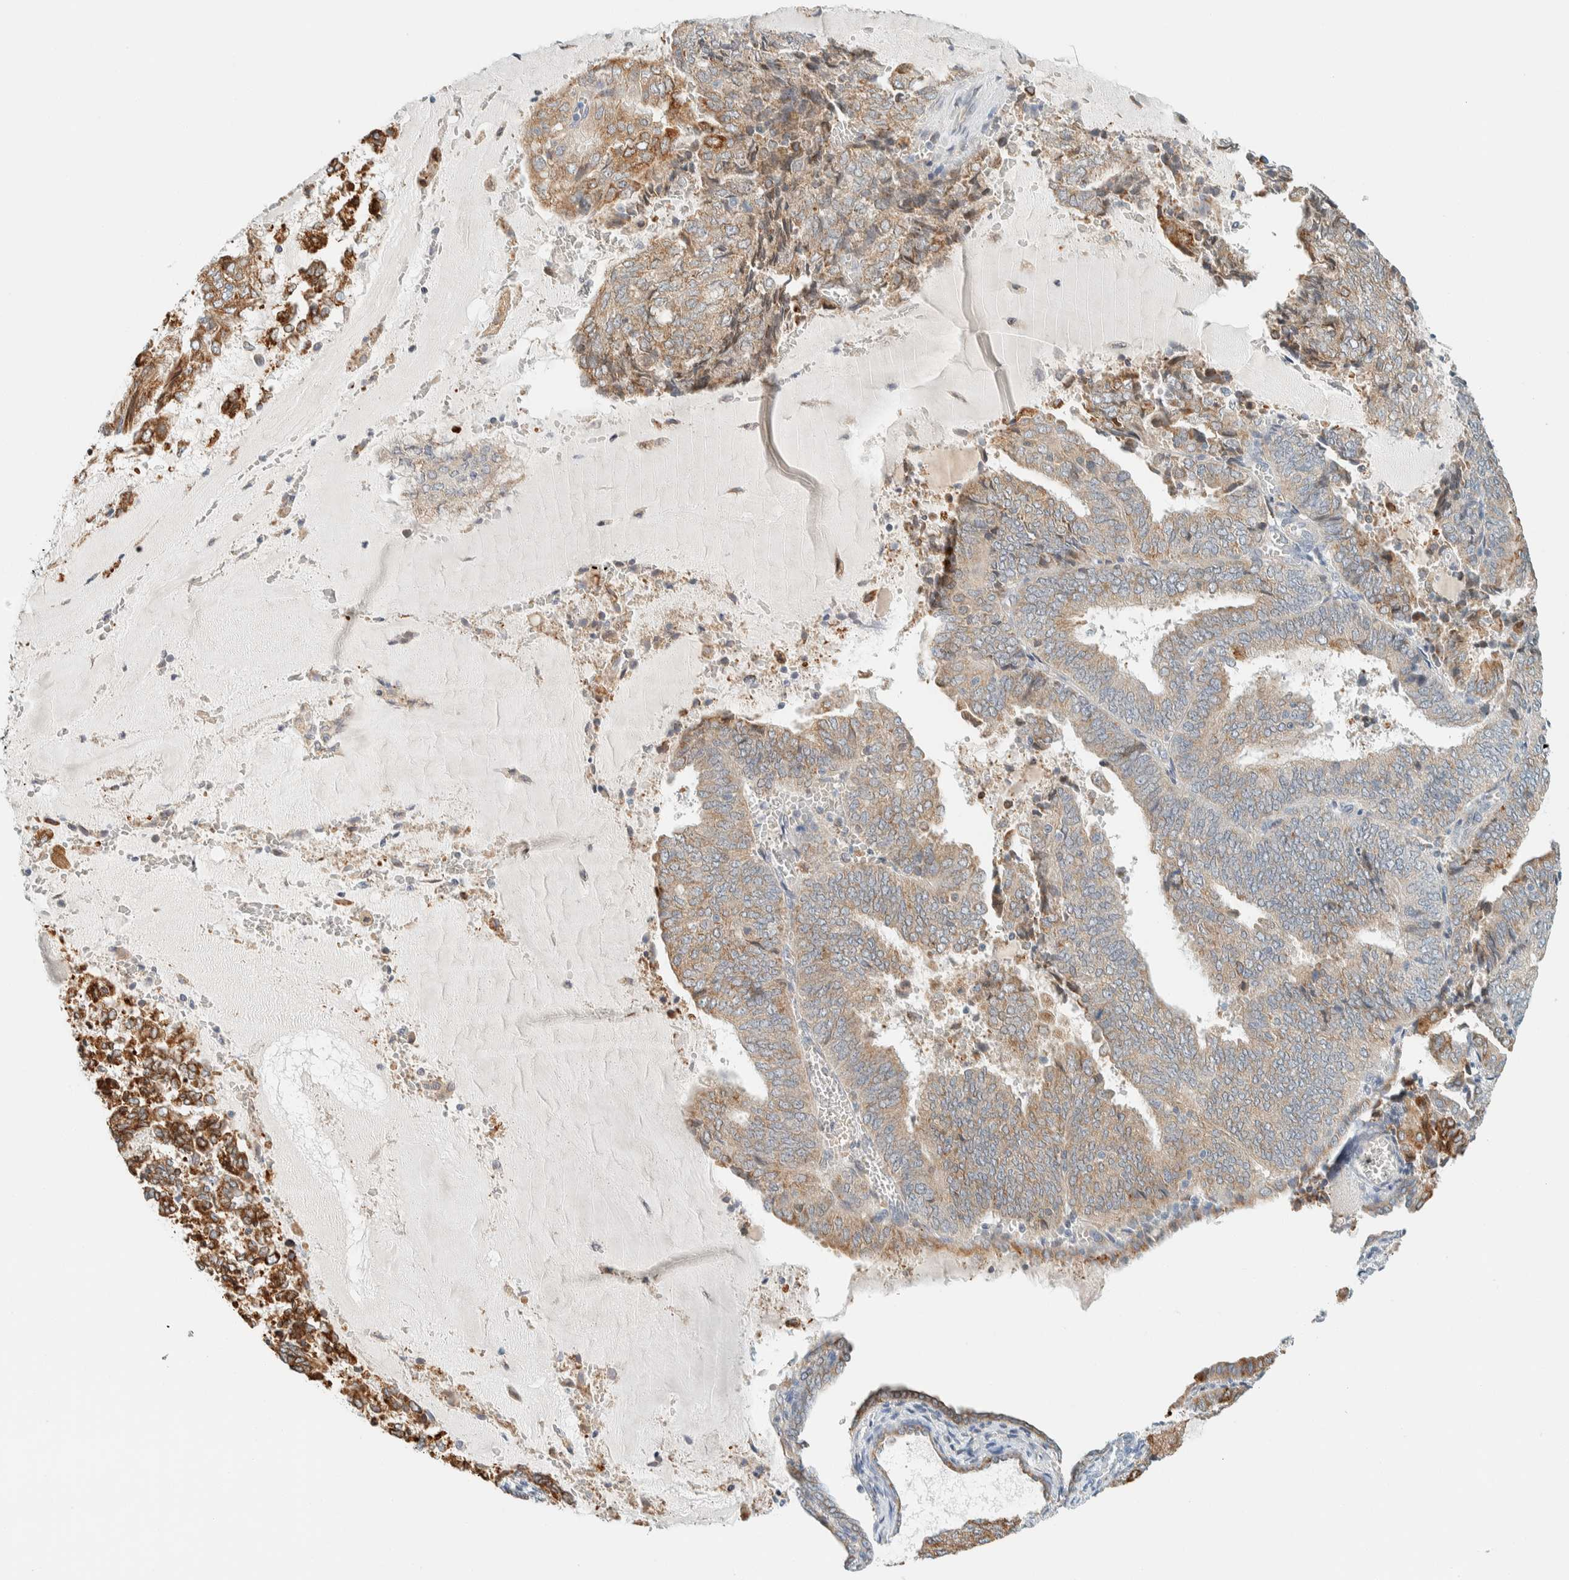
{"staining": {"intensity": "moderate", "quantity": "25%-75%", "location": "cytoplasmic/membranous"}, "tissue": "endometrial cancer", "cell_type": "Tumor cells", "image_type": "cancer", "snomed": [{"axis": "morphology", "description": "Adenocarcinoma, NOS"}, {"axis": "topography", "description": "Endometrium"}], "caption": "Endometrial cancer (adenocarcinoma) stained with immunohistochemistry shows moderate cytoplasmic/membranous positivity in about 25%-75% of tumor cells. (IHC, brightfield microscopy, high magnification).", "gene": "SUMF2", "patient": {"sex": "female", "age": 81}}